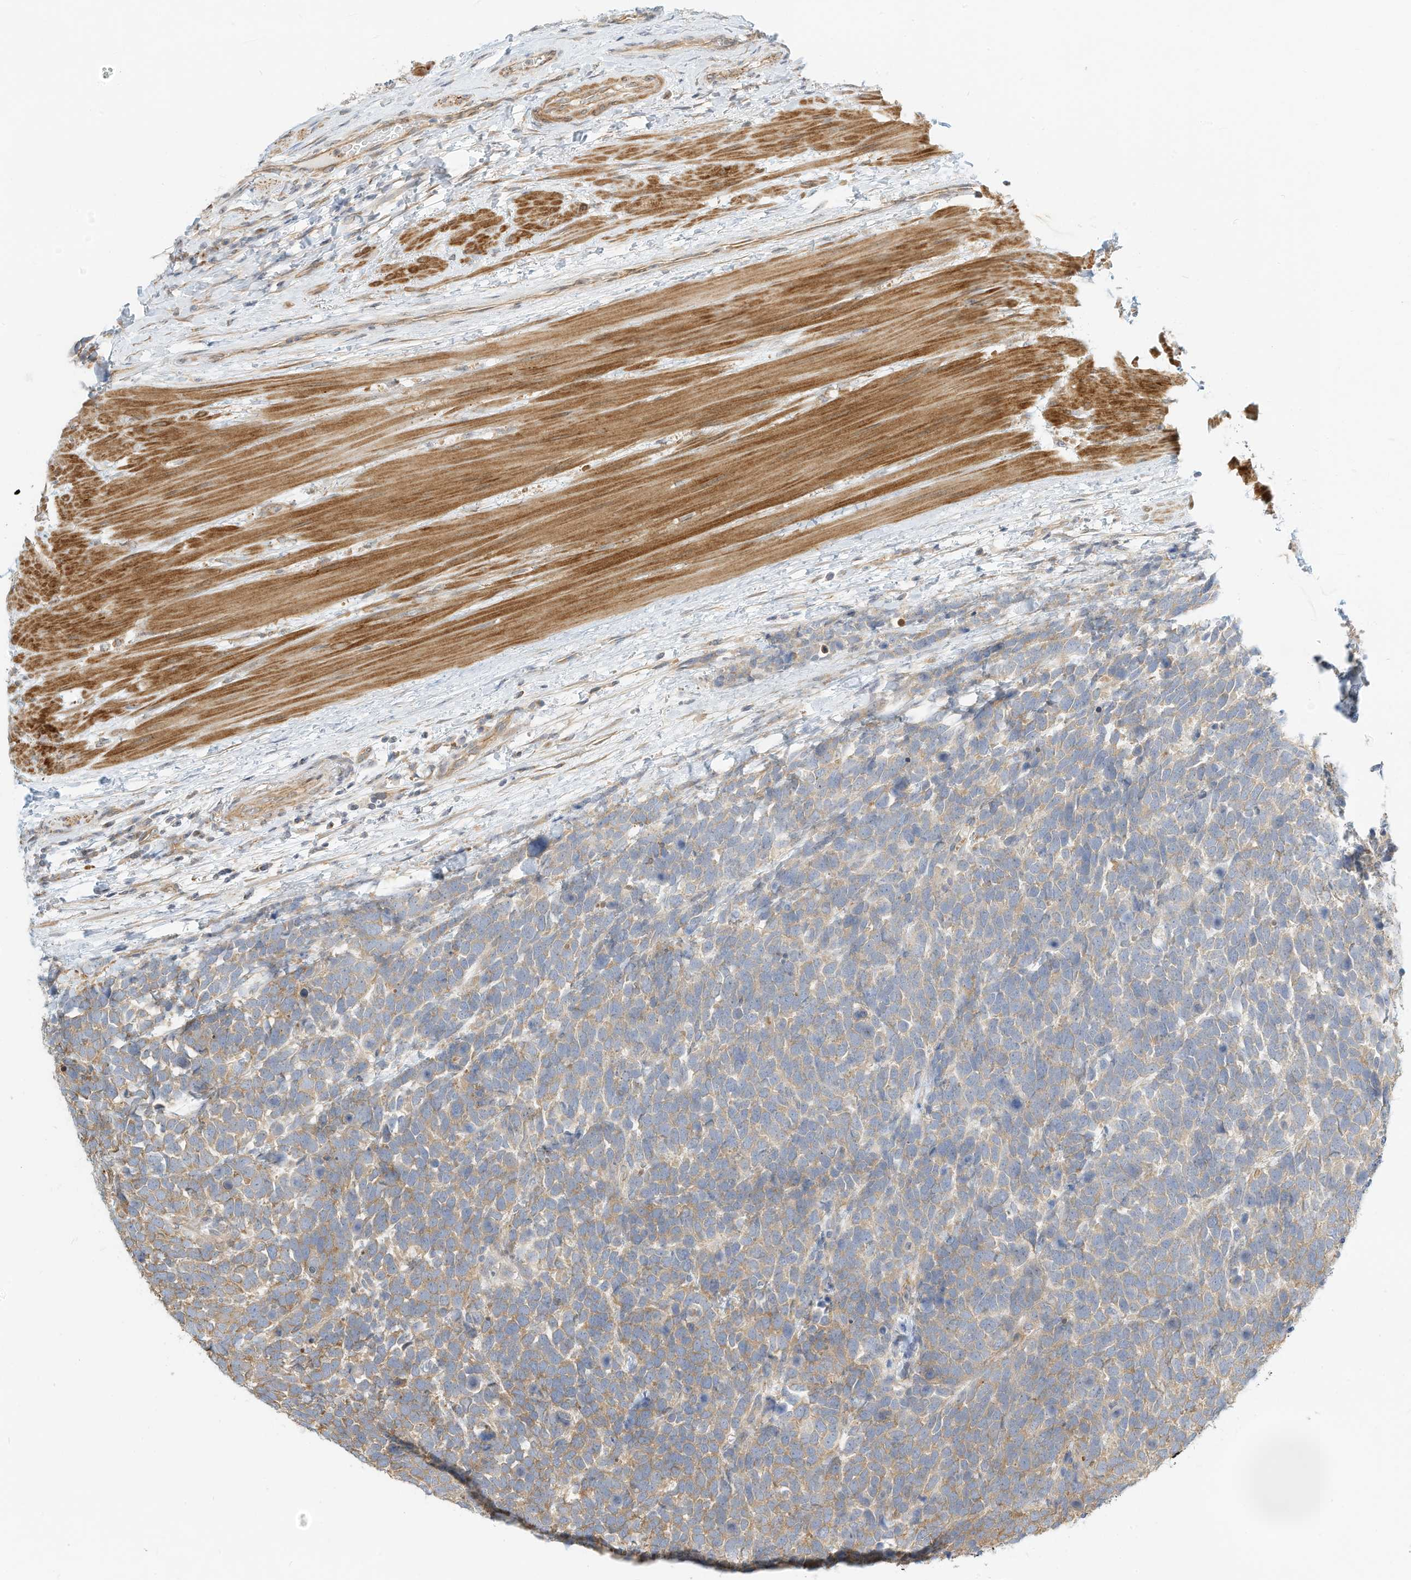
{"staining": {"intensity": "weak", "quantity": "25%-75%", "location": "cytoplasmic/membranous"}, "tissue": "urothelial cancer", "cell_type": "Tumor cells", "image_type": "cancer", "snomed": [{"axis": "morphology", "description": "Urothelial carcinoma, High grade"}, {"axis": "topography", "description": "Urinary bladder"}], "caption": "Immunohistochemistry (IHC) of human high-grade urothelial carcinoma shows low levels of weak cytoplasmic/membranous positivity in about 25%-75% of tumor cells.", "gene": "OFD1", "patient": {"sex": "female", "age": 82}}